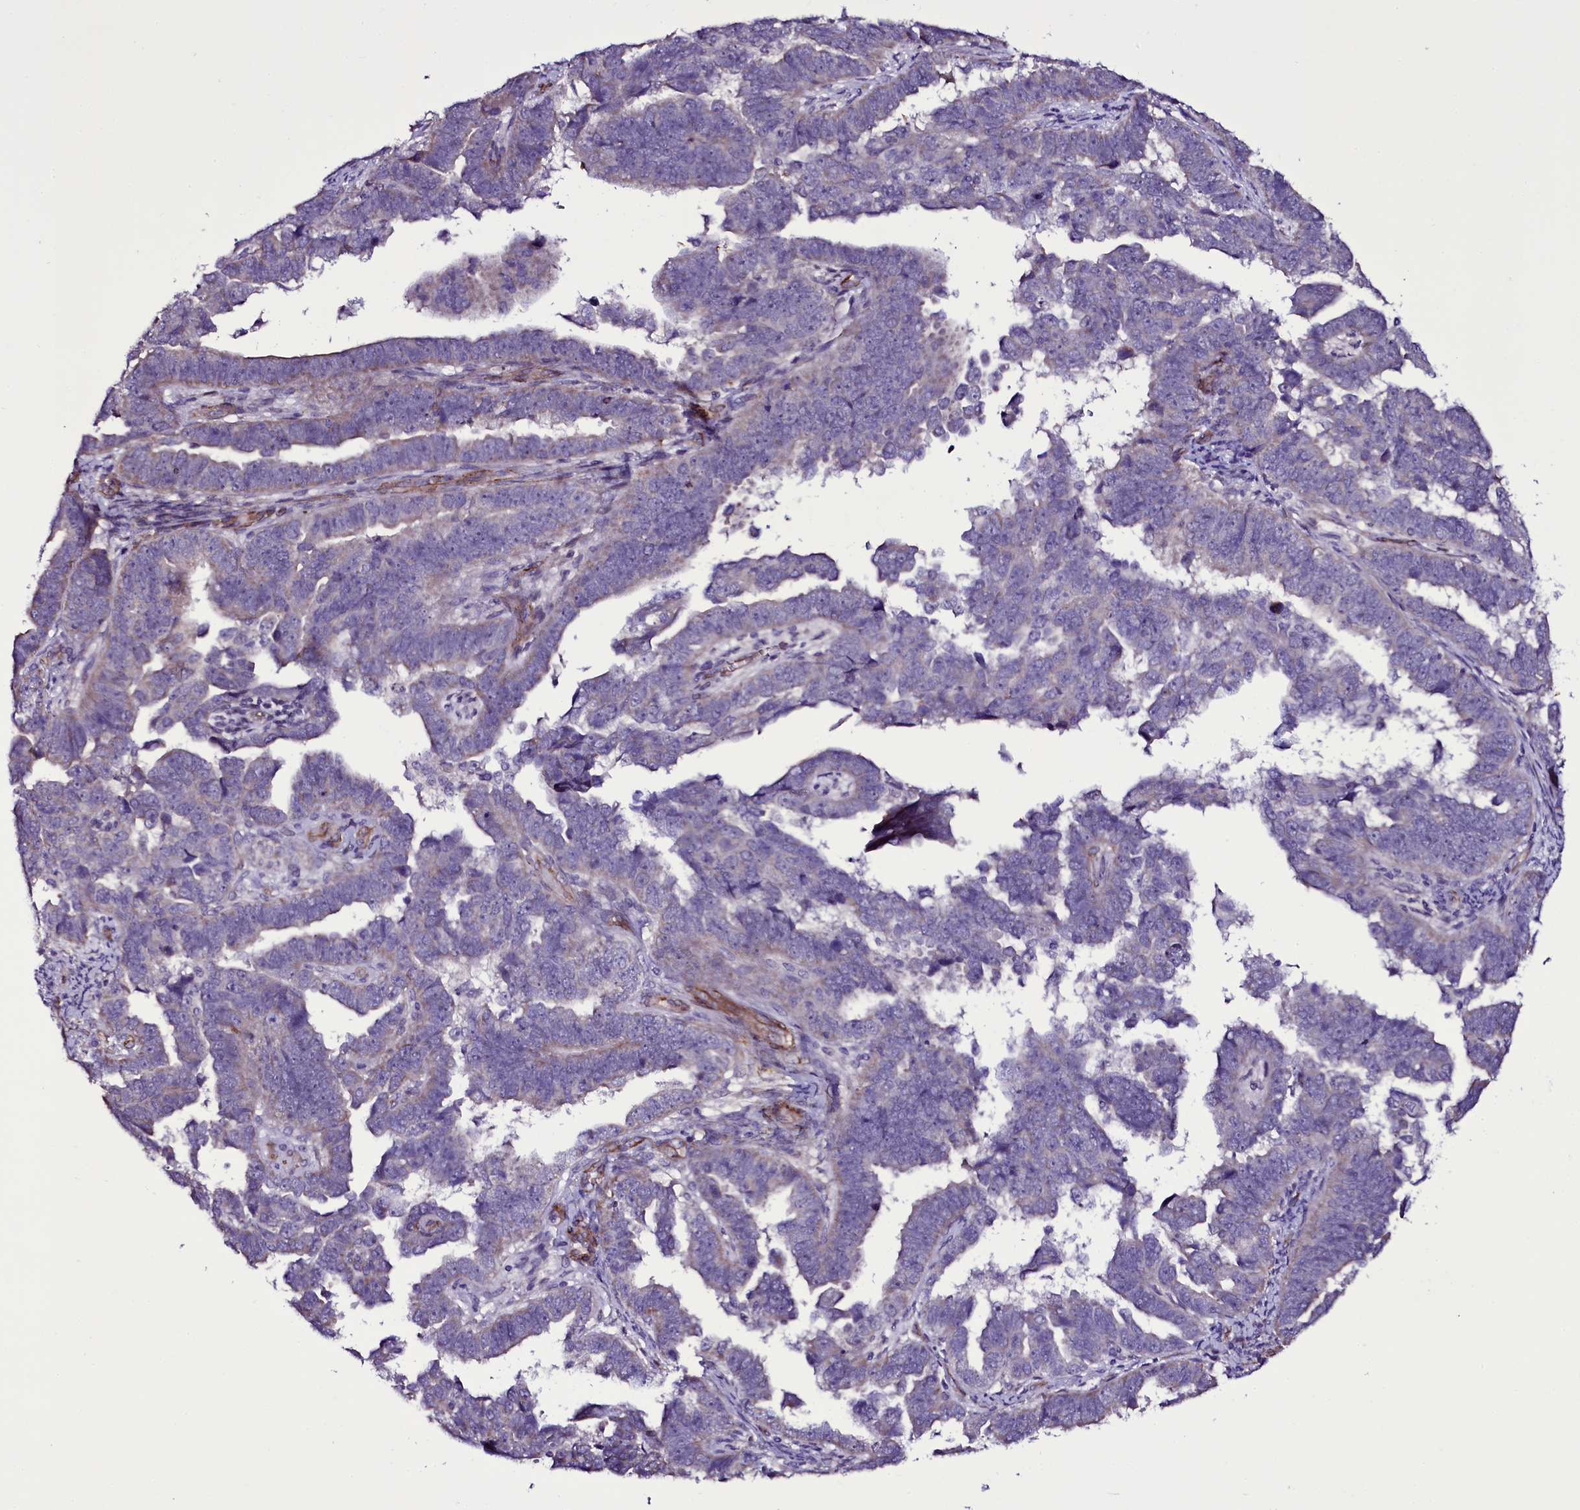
{"staining": {"intensity": "weak", "quantity": "<25%", "location": "cytoplasmic/membranous"}, "tissue": "endometrial cancer", "cell_type": "Tumor cells", "image_type": "cancer", "snomed": [{"axis": "morphology", "description": "Adenocarcinoma, NOS"}, {"axis": "topography", "description": "Endometrium"}], "caption": "Endometrial cancer was stained to show a protein in brown. There is no significant staining in tumor cells.", "gene": "MEX3C", "patient": {"sex": "female", "age": 75}}